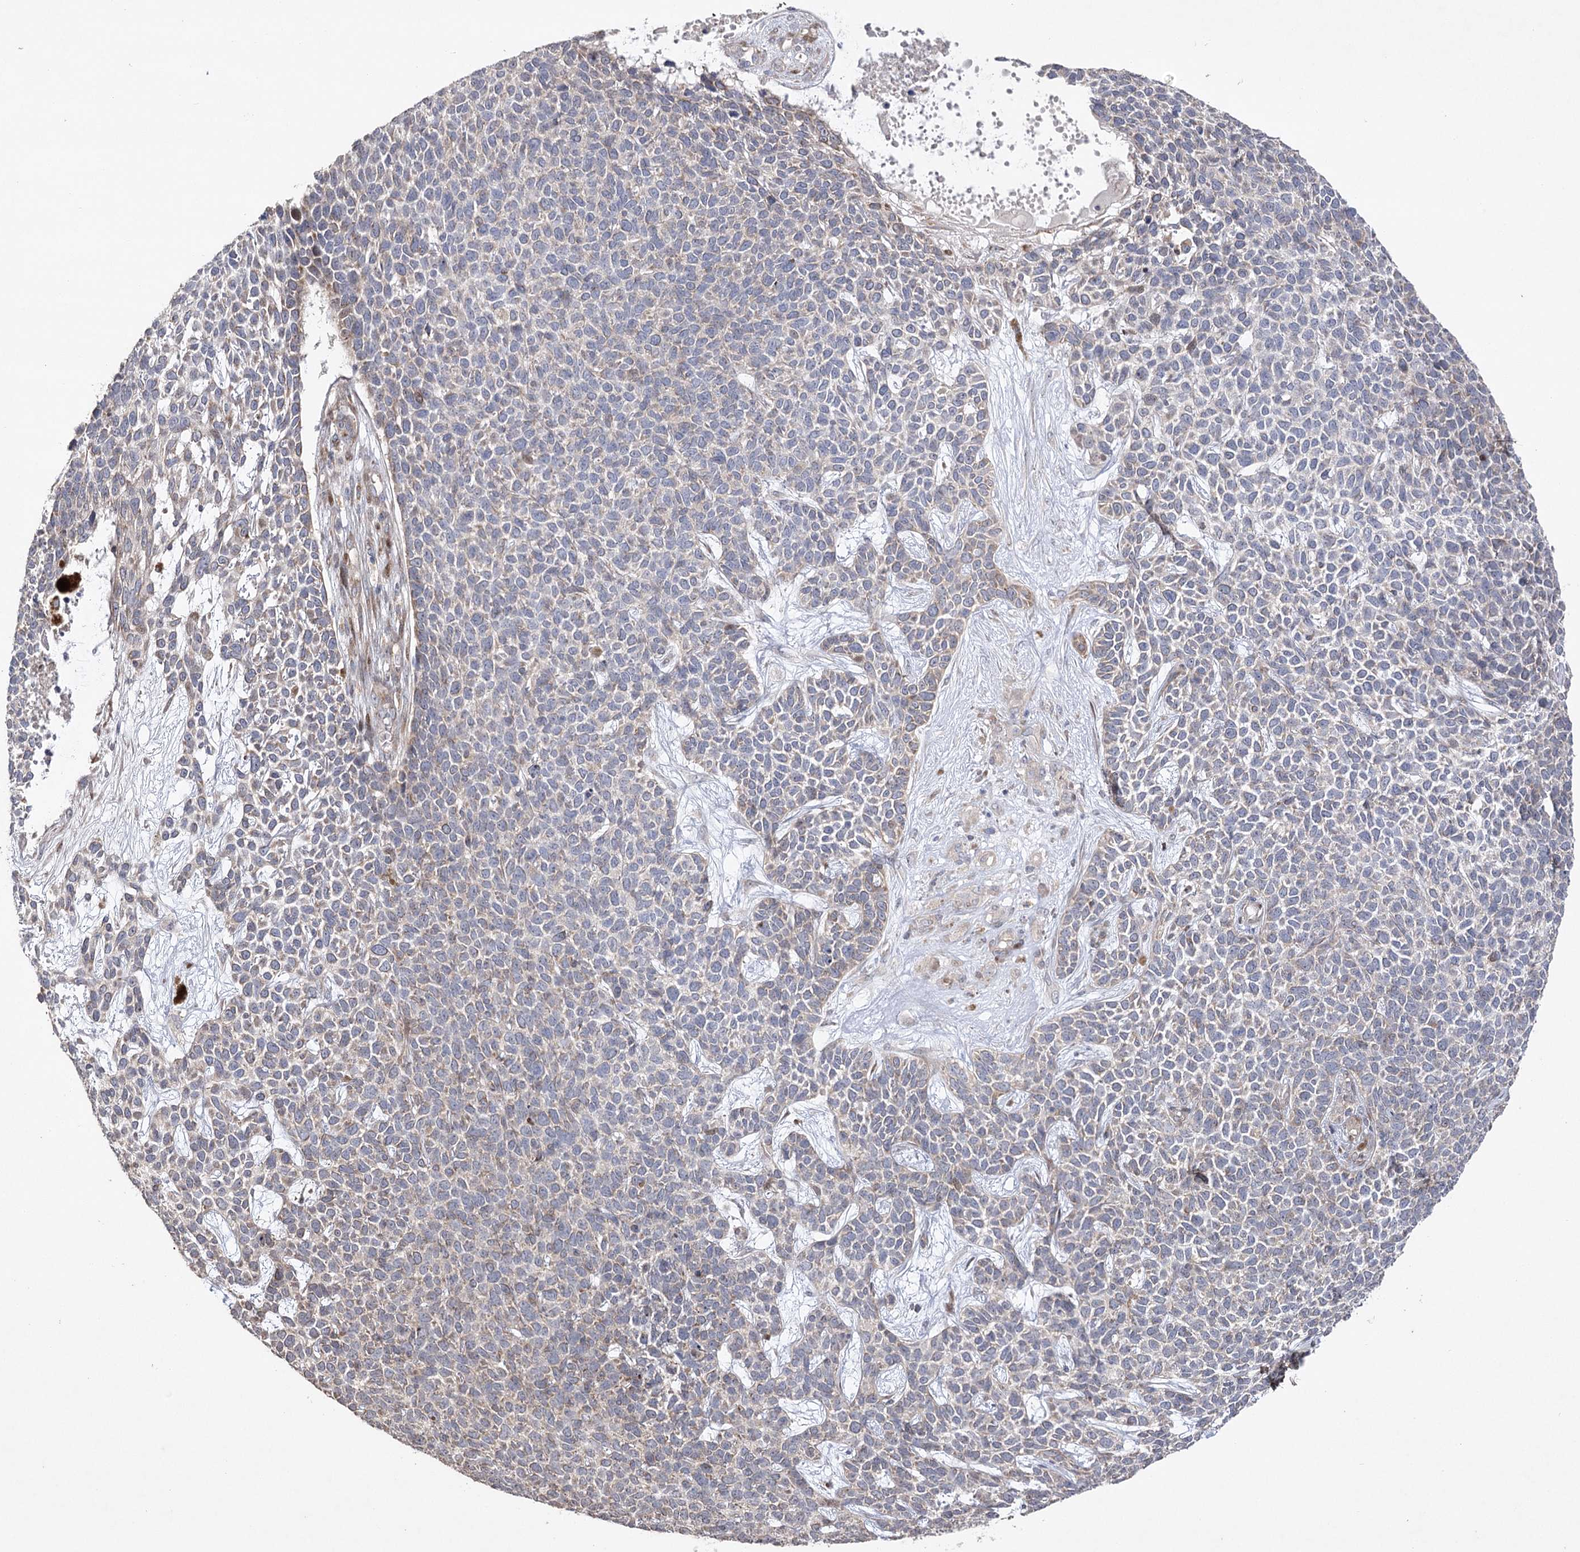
{"staining": {"intensity": "negative", "quantity": "none", "location": "none"}, "tissue": "skin cancer", "cell_type": "Tumor cells", "image_type": "cancer", "snomed": [{"axis": "morphology", "description": "Basal cell carcinoma"}, {"axis": "topography", "description": "Skin"}], "caption": "A high-resolution image shows IHC staining of basal cell carcinoma (skin), which demonstrates no significant staining in tumor cells.", "gene": "OBSL1", "patient": {"sex": "female", "age": 84}}